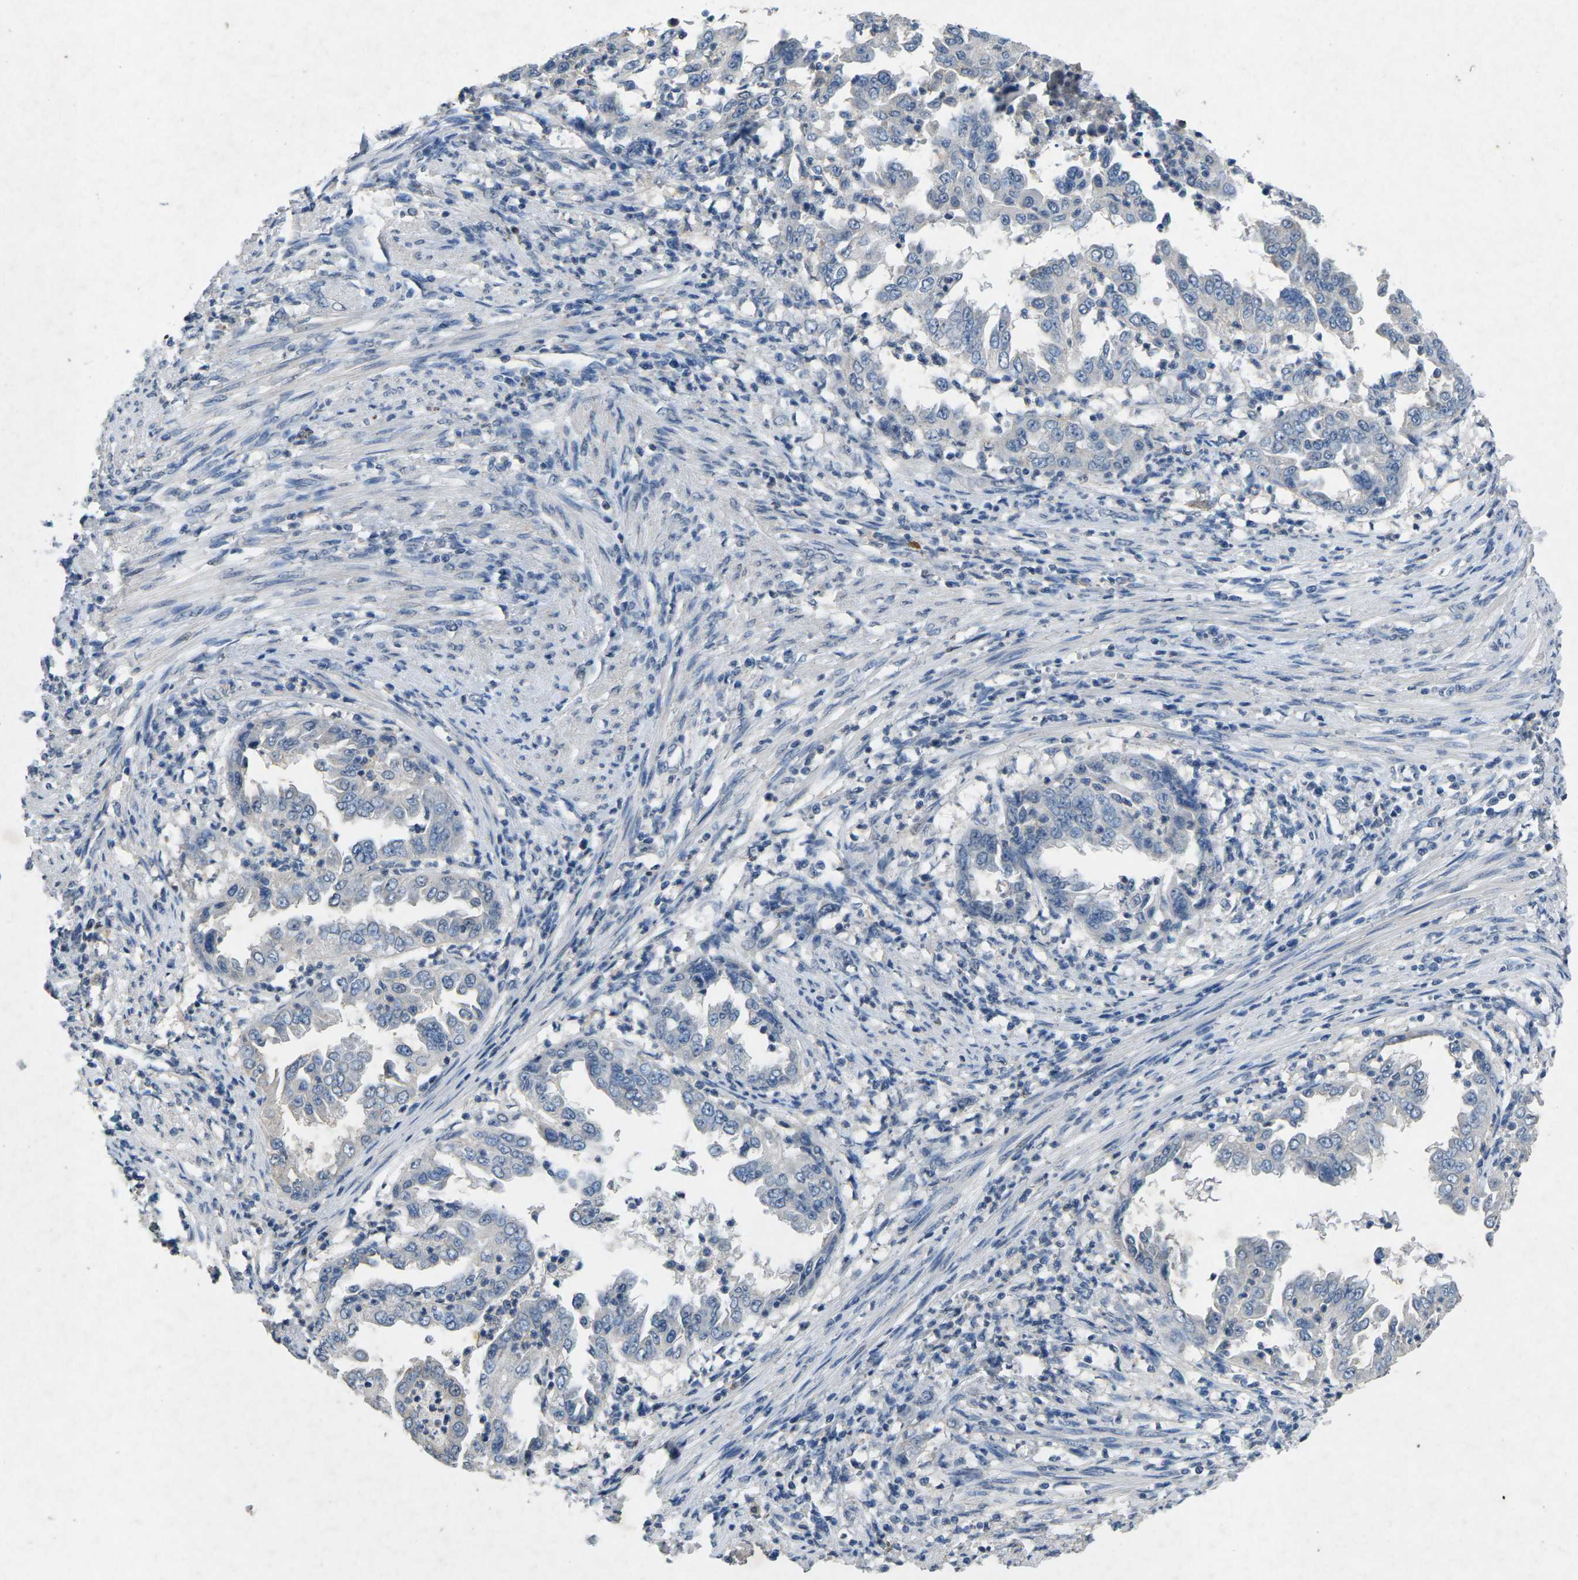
{"staining": {"intensity": "negative", "quantity": "none", "location": "none"}, "tissue": "endometrial cancer", "cell_type": "Tumor cells", "image_type": "cancer", "snomed": [{"axis": "morphology", "description": "Adenocarcinoma, NOS"}, {"axis": "topography", "description": "Endometrium"}], "caption": "Immunohistochemistry photomicrograph of neoplastic tissue: endometrial cancer stained with DAB displays no significant protein staining in tumor cells.", "gene": "PLG", "patient": {"sex": "female", "age": 85}}